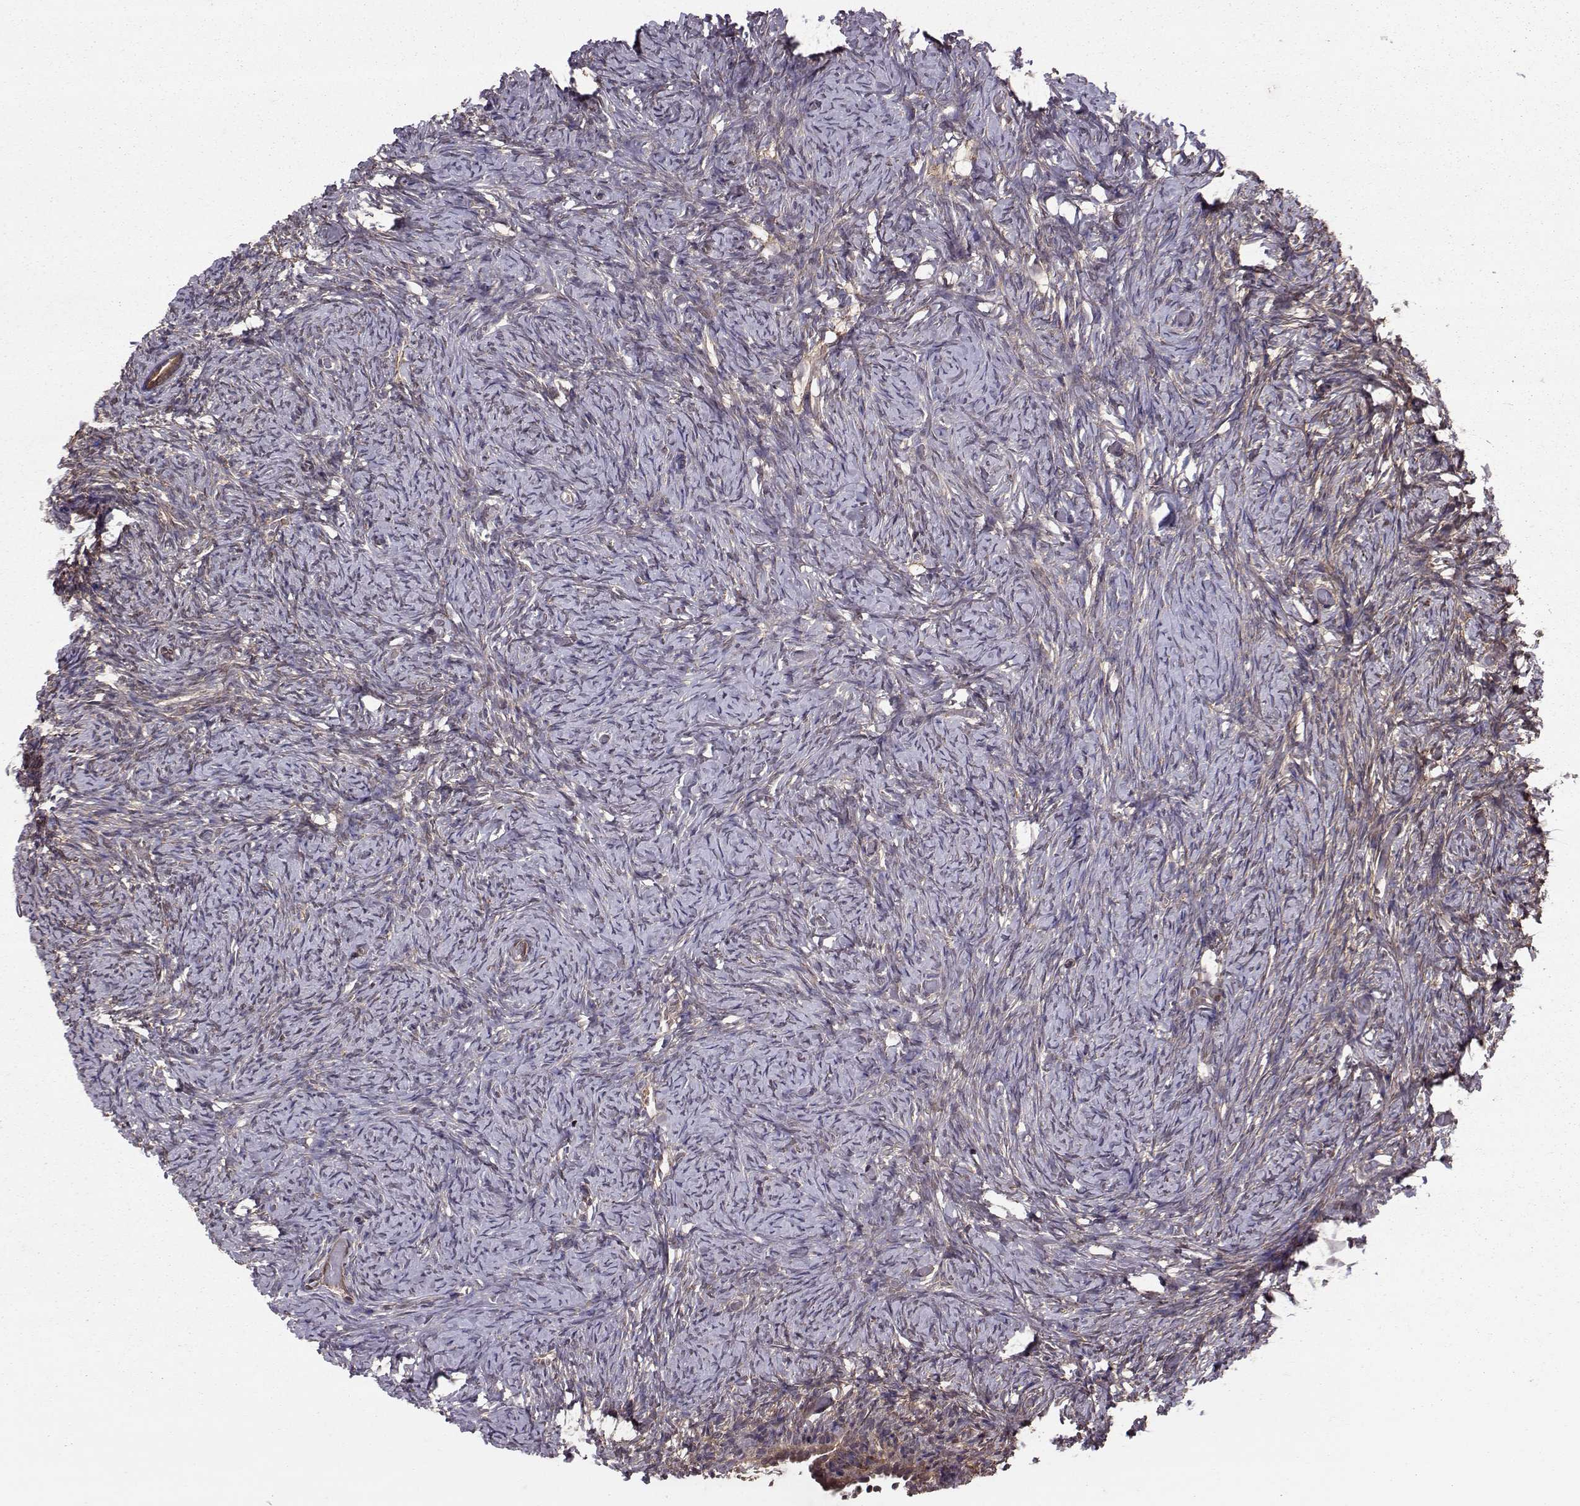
{"staining": {"intensity": "negative", "quantity": "none", "location": "none"}, "tissue": "ovary", "cell_type": "Follicle cells", "image_type": "normal", "snomed": [{"axis": "morphology", "description": "Normal tissue, NOS"}, {"axis": "topography", "description": "Ovary"}], "caption": "Follicle cells show no significant expression in normal ovary.", "gene": "PPP2R2A", "patient": {"sex": "female", "age": 39}}